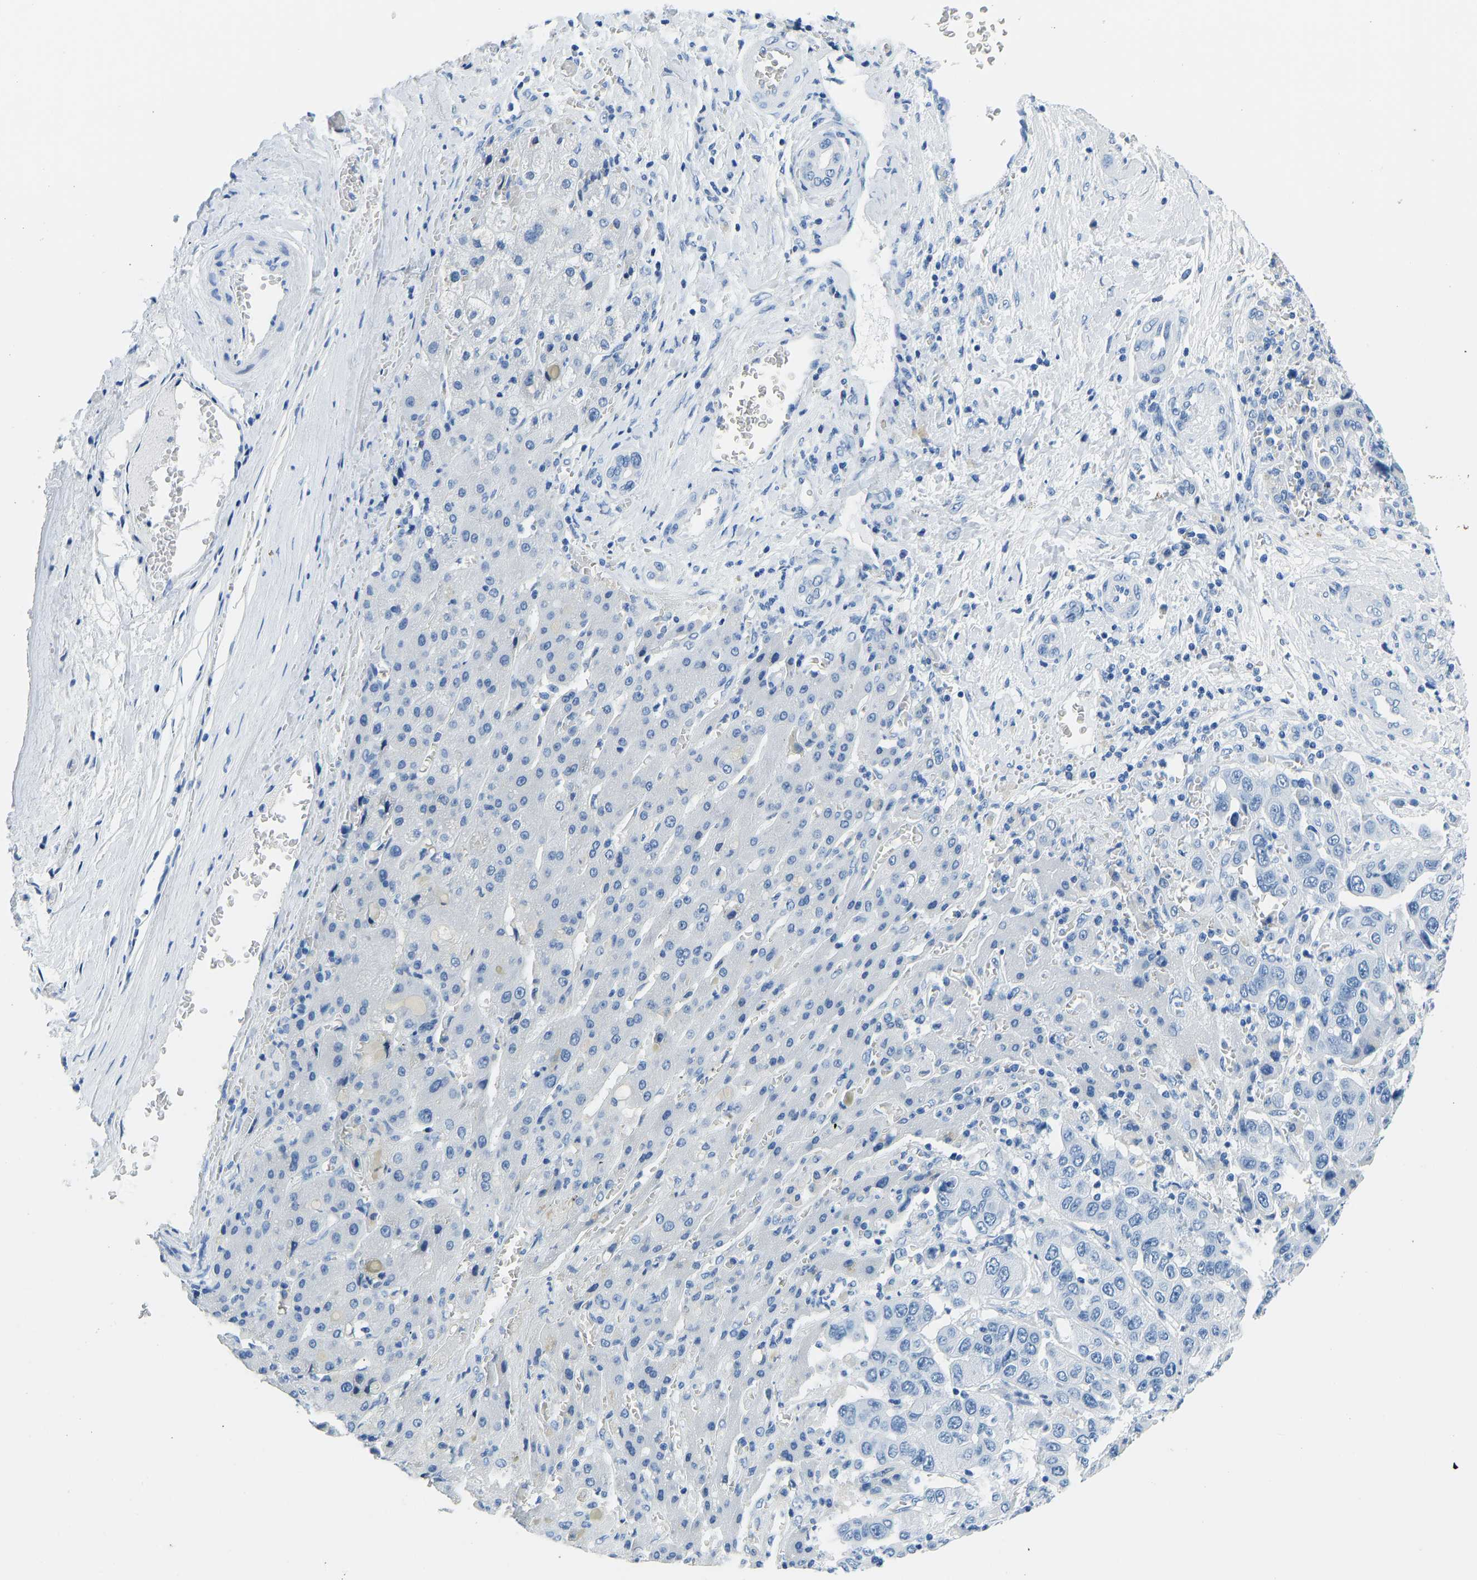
{"staining": {"intensity": "negative", "quantity": "none", "location": "none"}, "tissue": "liver cancer", "cell_type": "Tumor cells", "image_type": "cancer", "snomed": [{"axis": "morphology", "description": "Cholangiocarcinoma"}, {"axis": "topography", "description": "Liver"}], "caption": "This is a histopathology image of IHC staining of cholangiocarcinoma (liver), which shows no positivity in tumor cells.", "gene": "SERPINB3", "patient": {"sex": "female", "age": 52}}